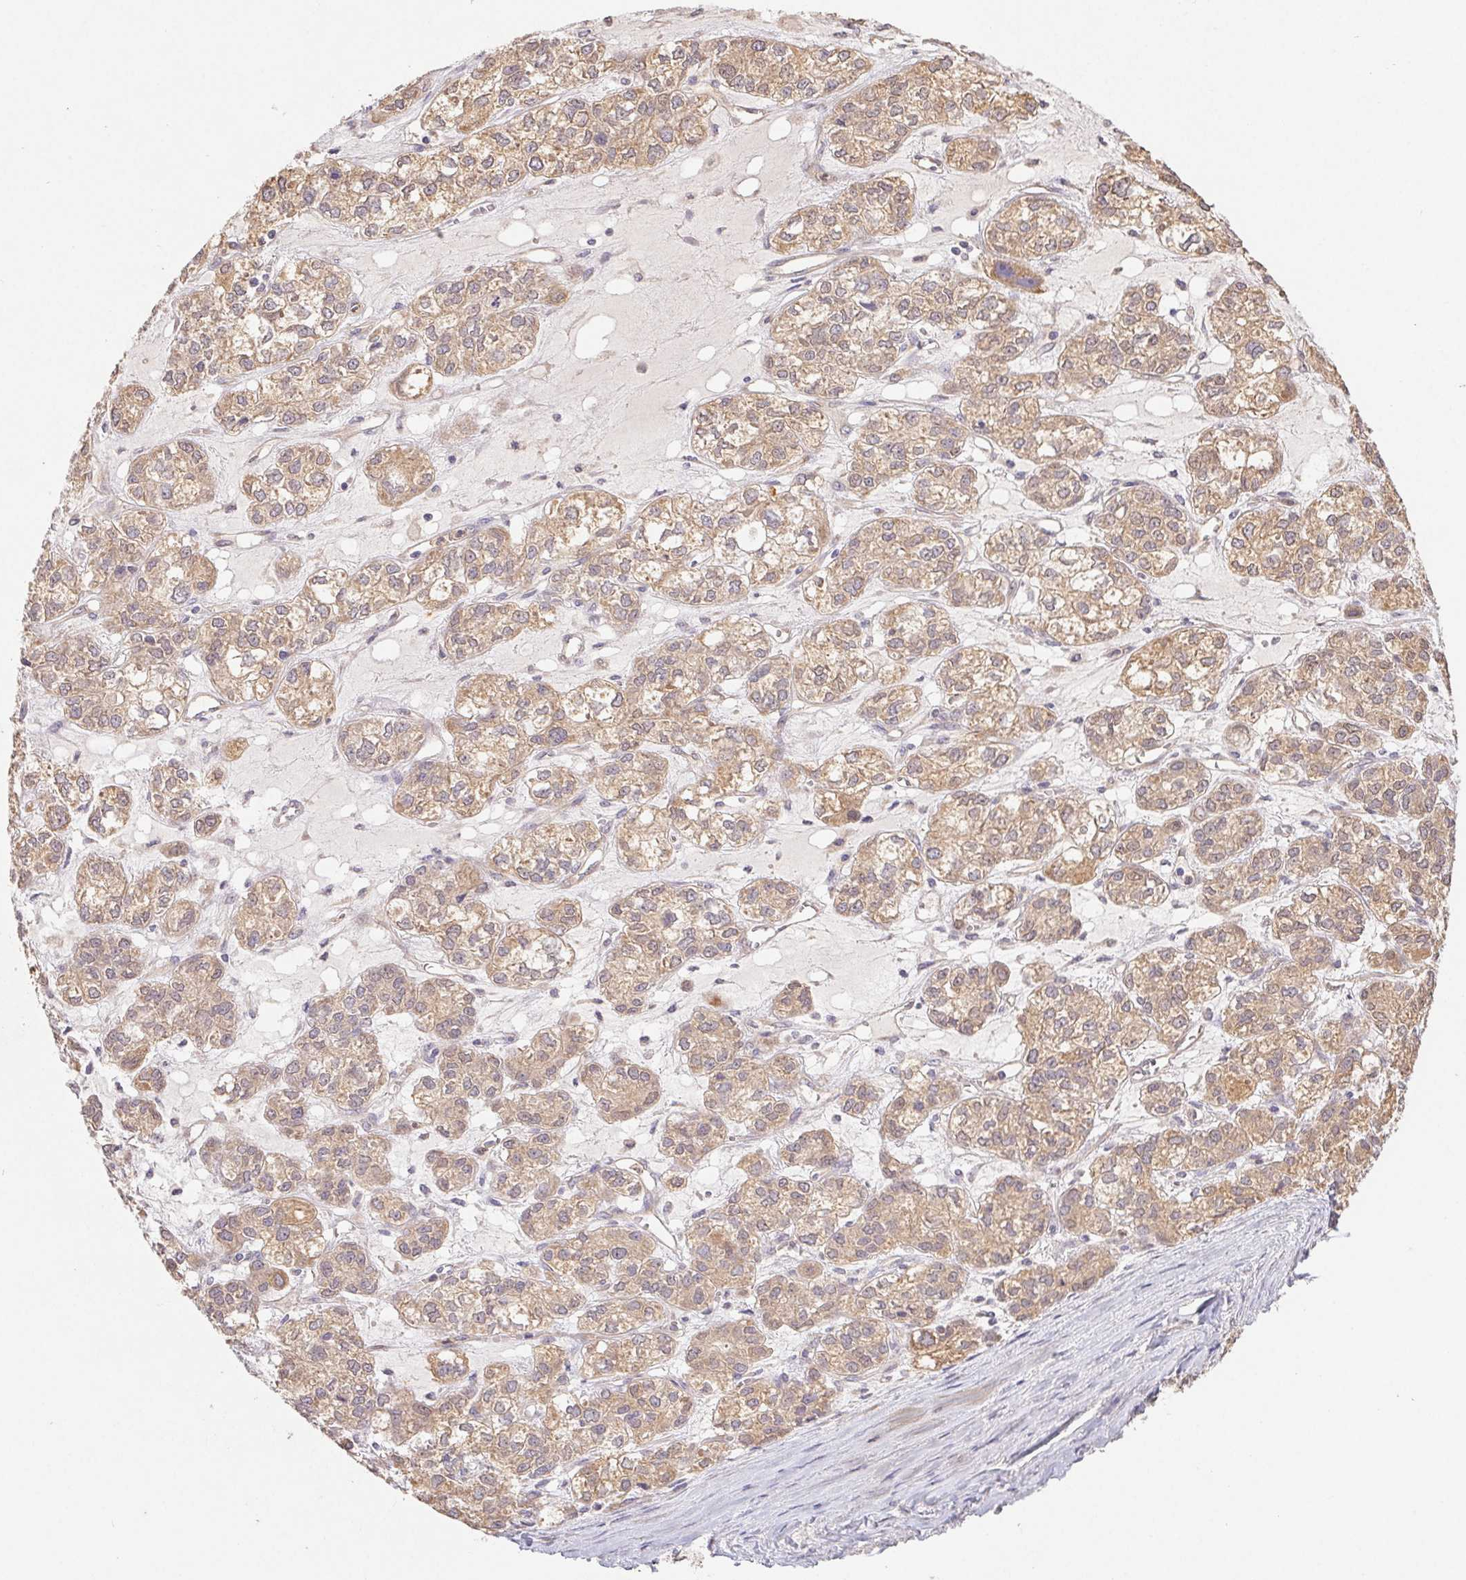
{"staining": {"intensity": "moderate", "quantity": ">75%", "location": "cytoplasmic/membranous"}, "tissue": "ovarian cancer", "cell_type": "Tumor cells", "image_type": "cancer", "snomed": [{"axis": "morphology", "description": "Carcinoma, endometroid"}, {"axis": "topography", "description": "Ovary"}], "caption": "IHC image of neoplastic tissue: ovarian endometroid carcinoma stained using IHC reveals medium levels of moderate protein expression localized specifically in the cytoplasmic/membranous of tumor cells, appearing as a cytoplasmic/membranous brown color.", "gene": "RAB11A", "patient": {"sex": "female", "age": 64}}